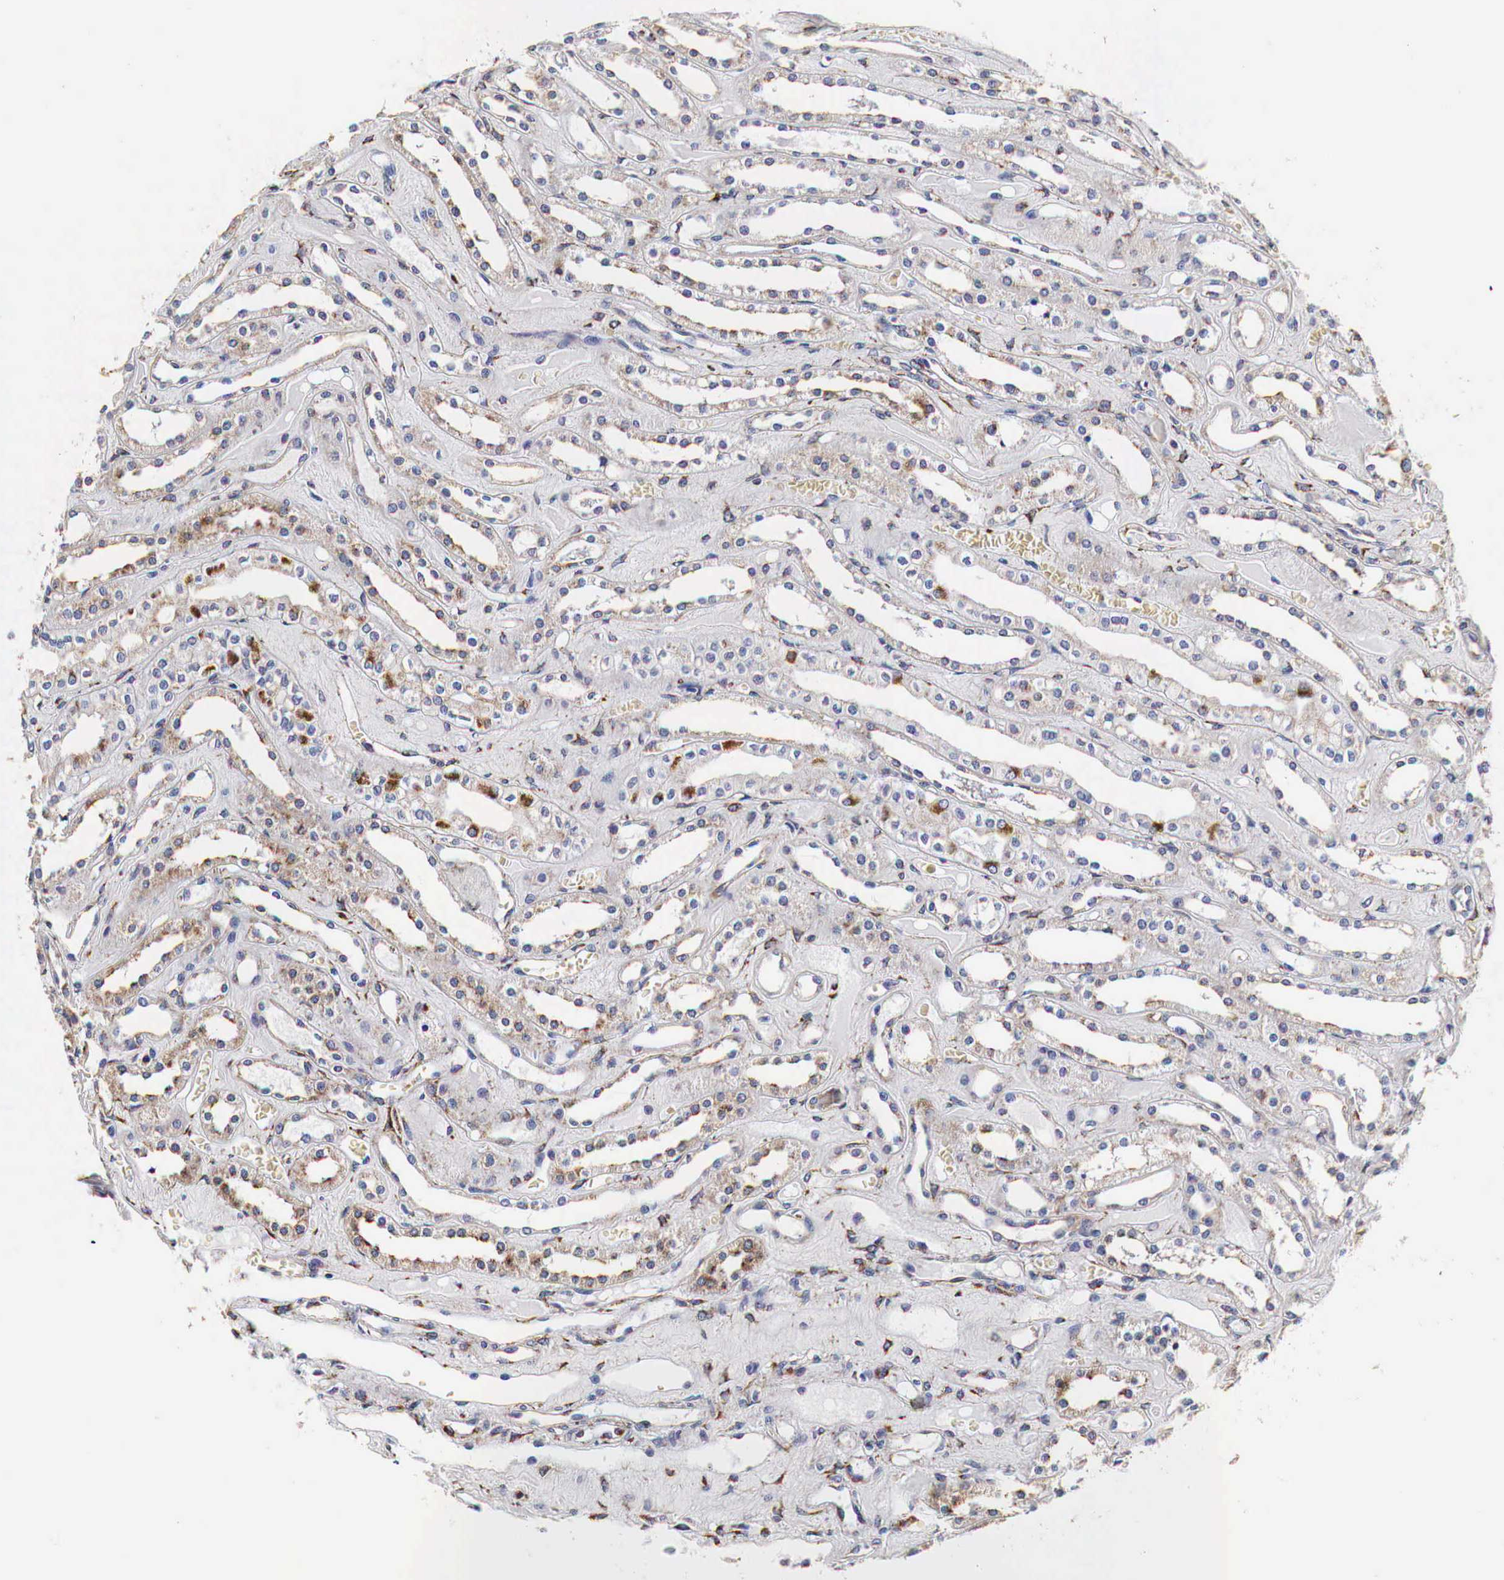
{"staining": {"intensity": "moderate", "quantity": "<25%", "location": "cytoplasmic/membranous"}, "tissue": "kidney", "cell_type": "Cells in glomeruli", "image_type": "normal", "snomed": [{"axis": "morphology", "description": "Normal tissue, NOS"}, {"axis": "topography", "description": "Kidney"}], "caption": "An image of kidney stained for a protein reveals moderate cytoplasmic/membranous brown staining in cells in glomeruli. (Stains: DAB (3,3'-diaminobenzidine) in brown, nuclei in blue, Microscopy: brightfield microscopy at high magnification).", "gene": "CKAP4", "patient": {"sex": "female", "age": 52}}